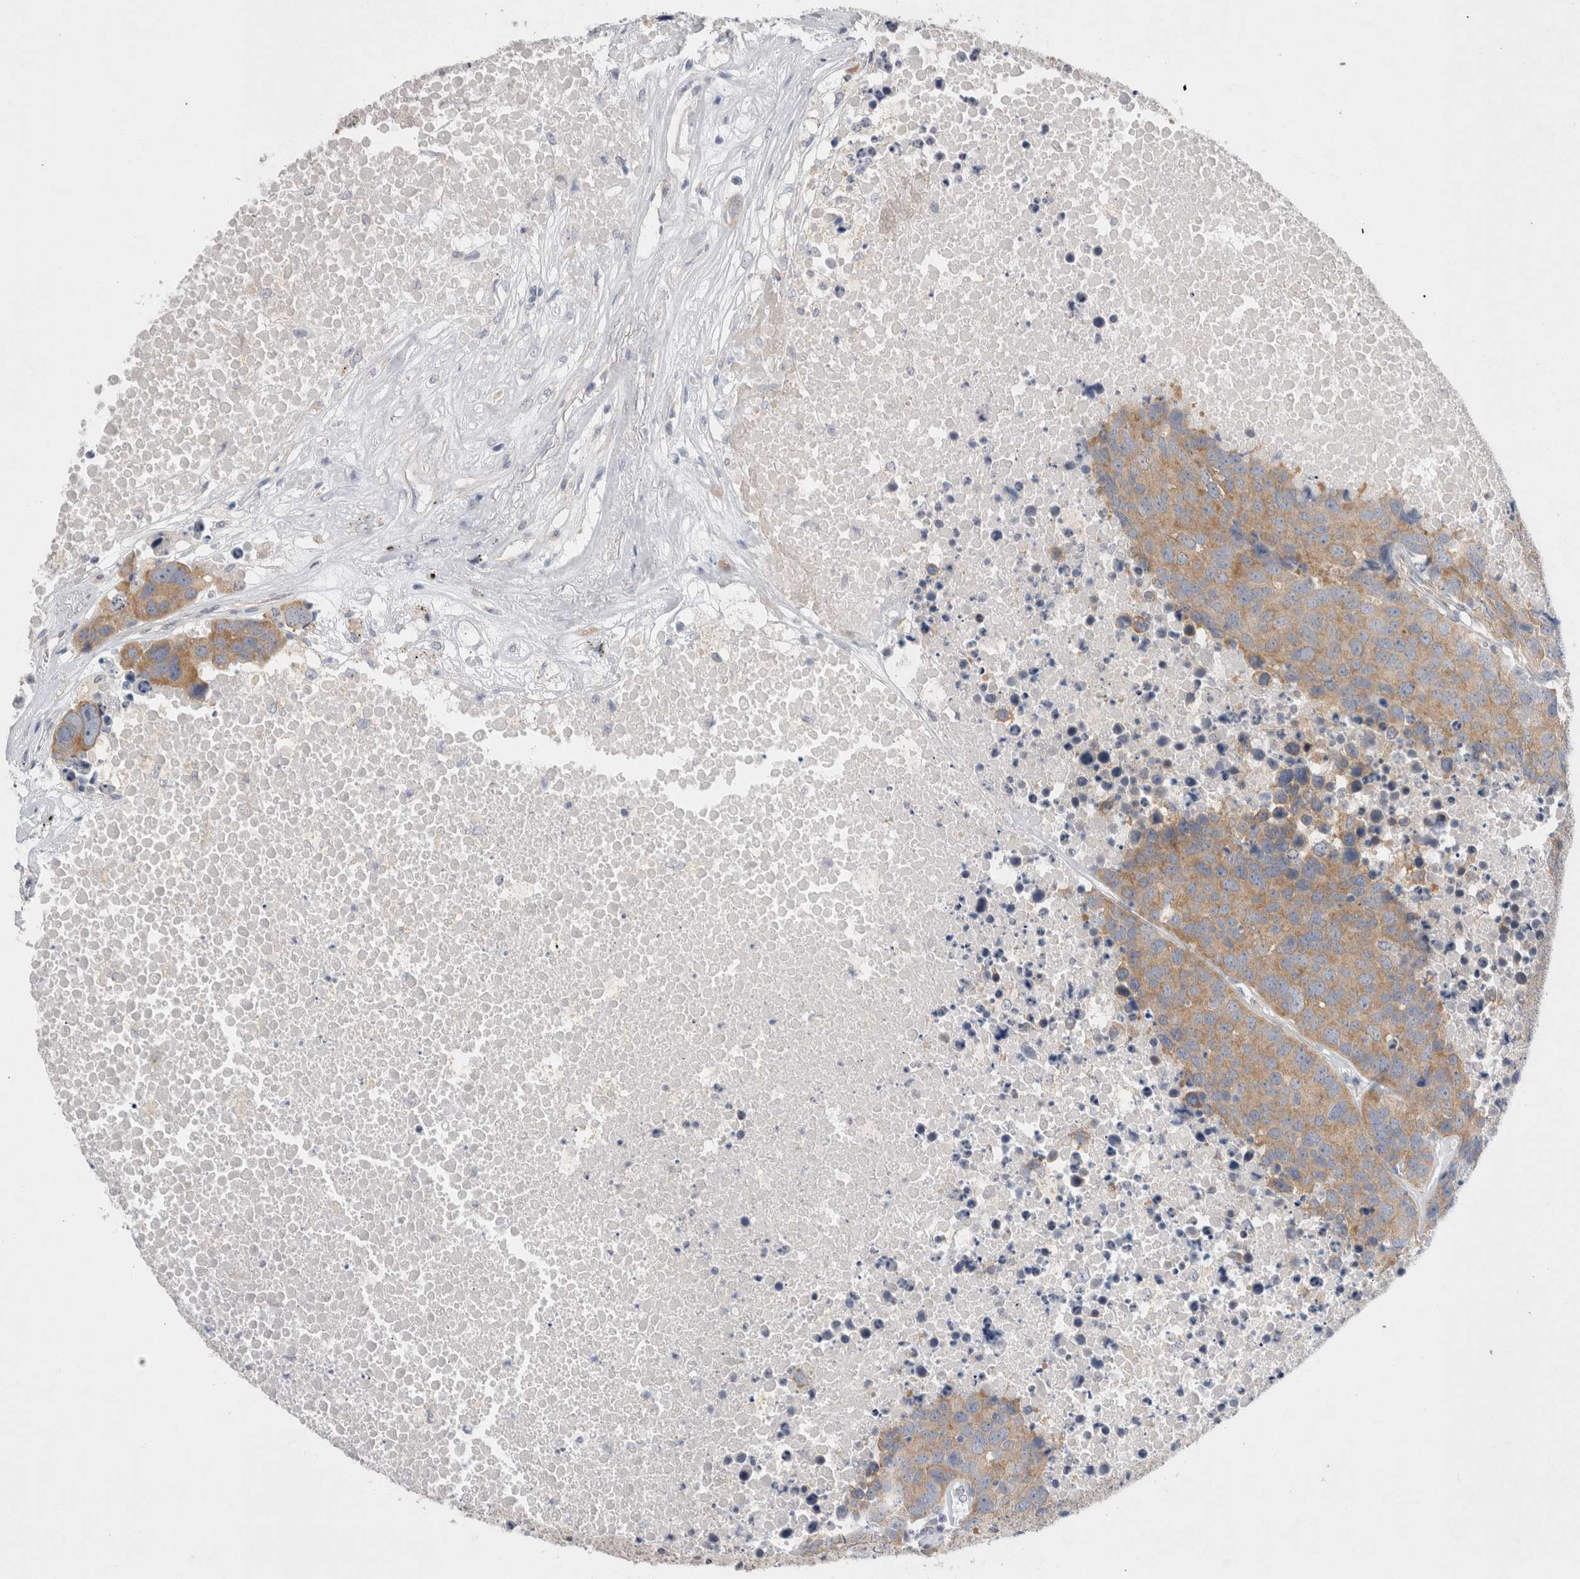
{"staining": {"intensity": "weak", "quantity": ">75%", "location": "cytoplasmic/membranous"}, "tissue": "carcinoid", "cell_type": "Tumor cells", "image_type": "cancer", "snomed": [{"axis": "morphology", "description": "Carcinoid, malignant, NOS"}, {"axis": "topography", "description": "Lung"}], "caption": "Tumor cells demonstrate low levels of weak cytoplasmic/membranous staining in approximately >75% of cells in carcinoid (malignant).", "gene": "WIPF2", "patient": {"sex": "male", "age": 60}}